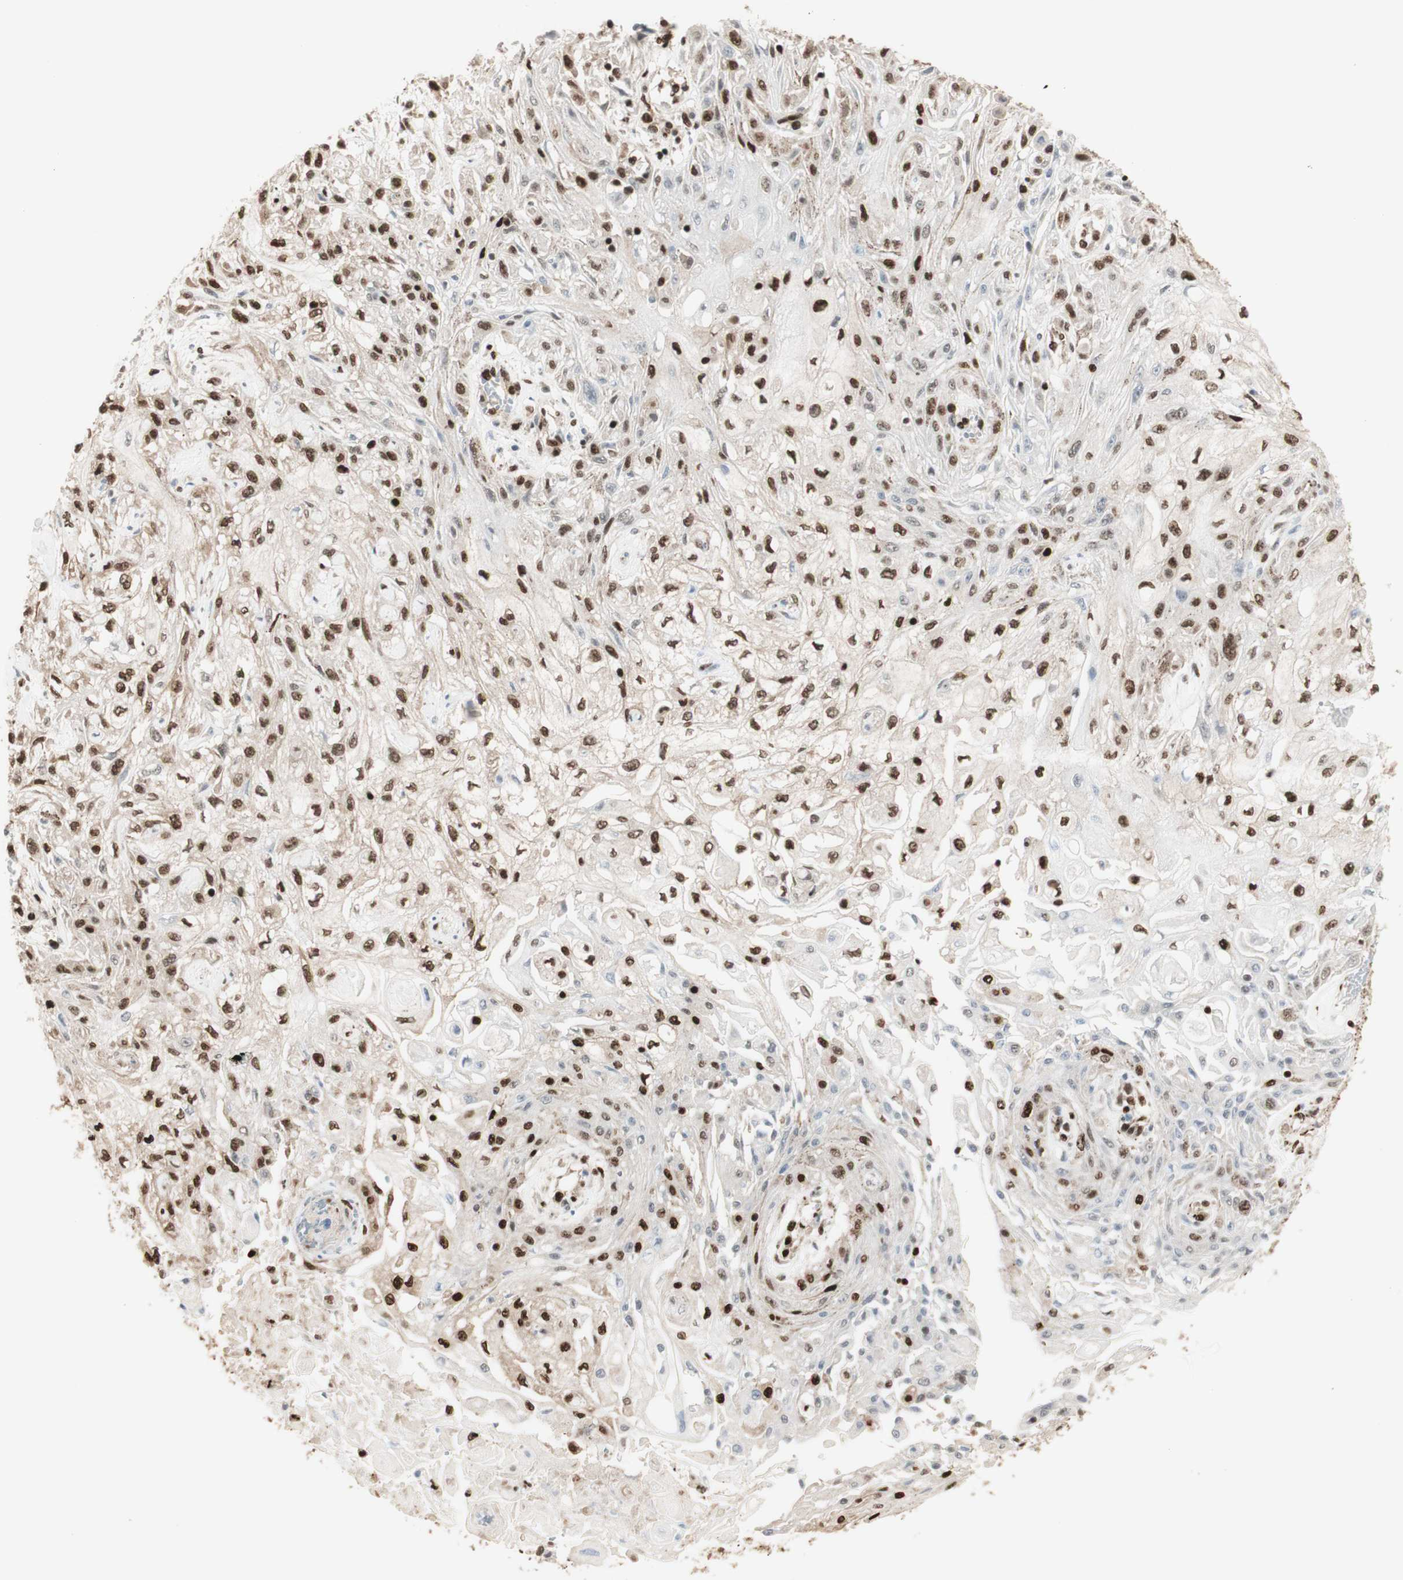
{"staining": {"intensity": "strong", "quantity": ">75%", "location": "nuclear"}, "tissue": "skin cancer", "cell_type": "Tumor cells", "image_type": "cancer", "snomed": [{"axis": "morphology", "description": "Squamous cell carcinoma, NOS"}, {"axis": "topography", "description": "Skin"}], "caption": "The histopathology image shows staining of skin cancer (squamous cell carcinoma), revealing strong nuclear protein expression (brown color) within tumor cells.", "gene": "HNRNPA2B1", "patient": {"sex": "male", "age": 75}}